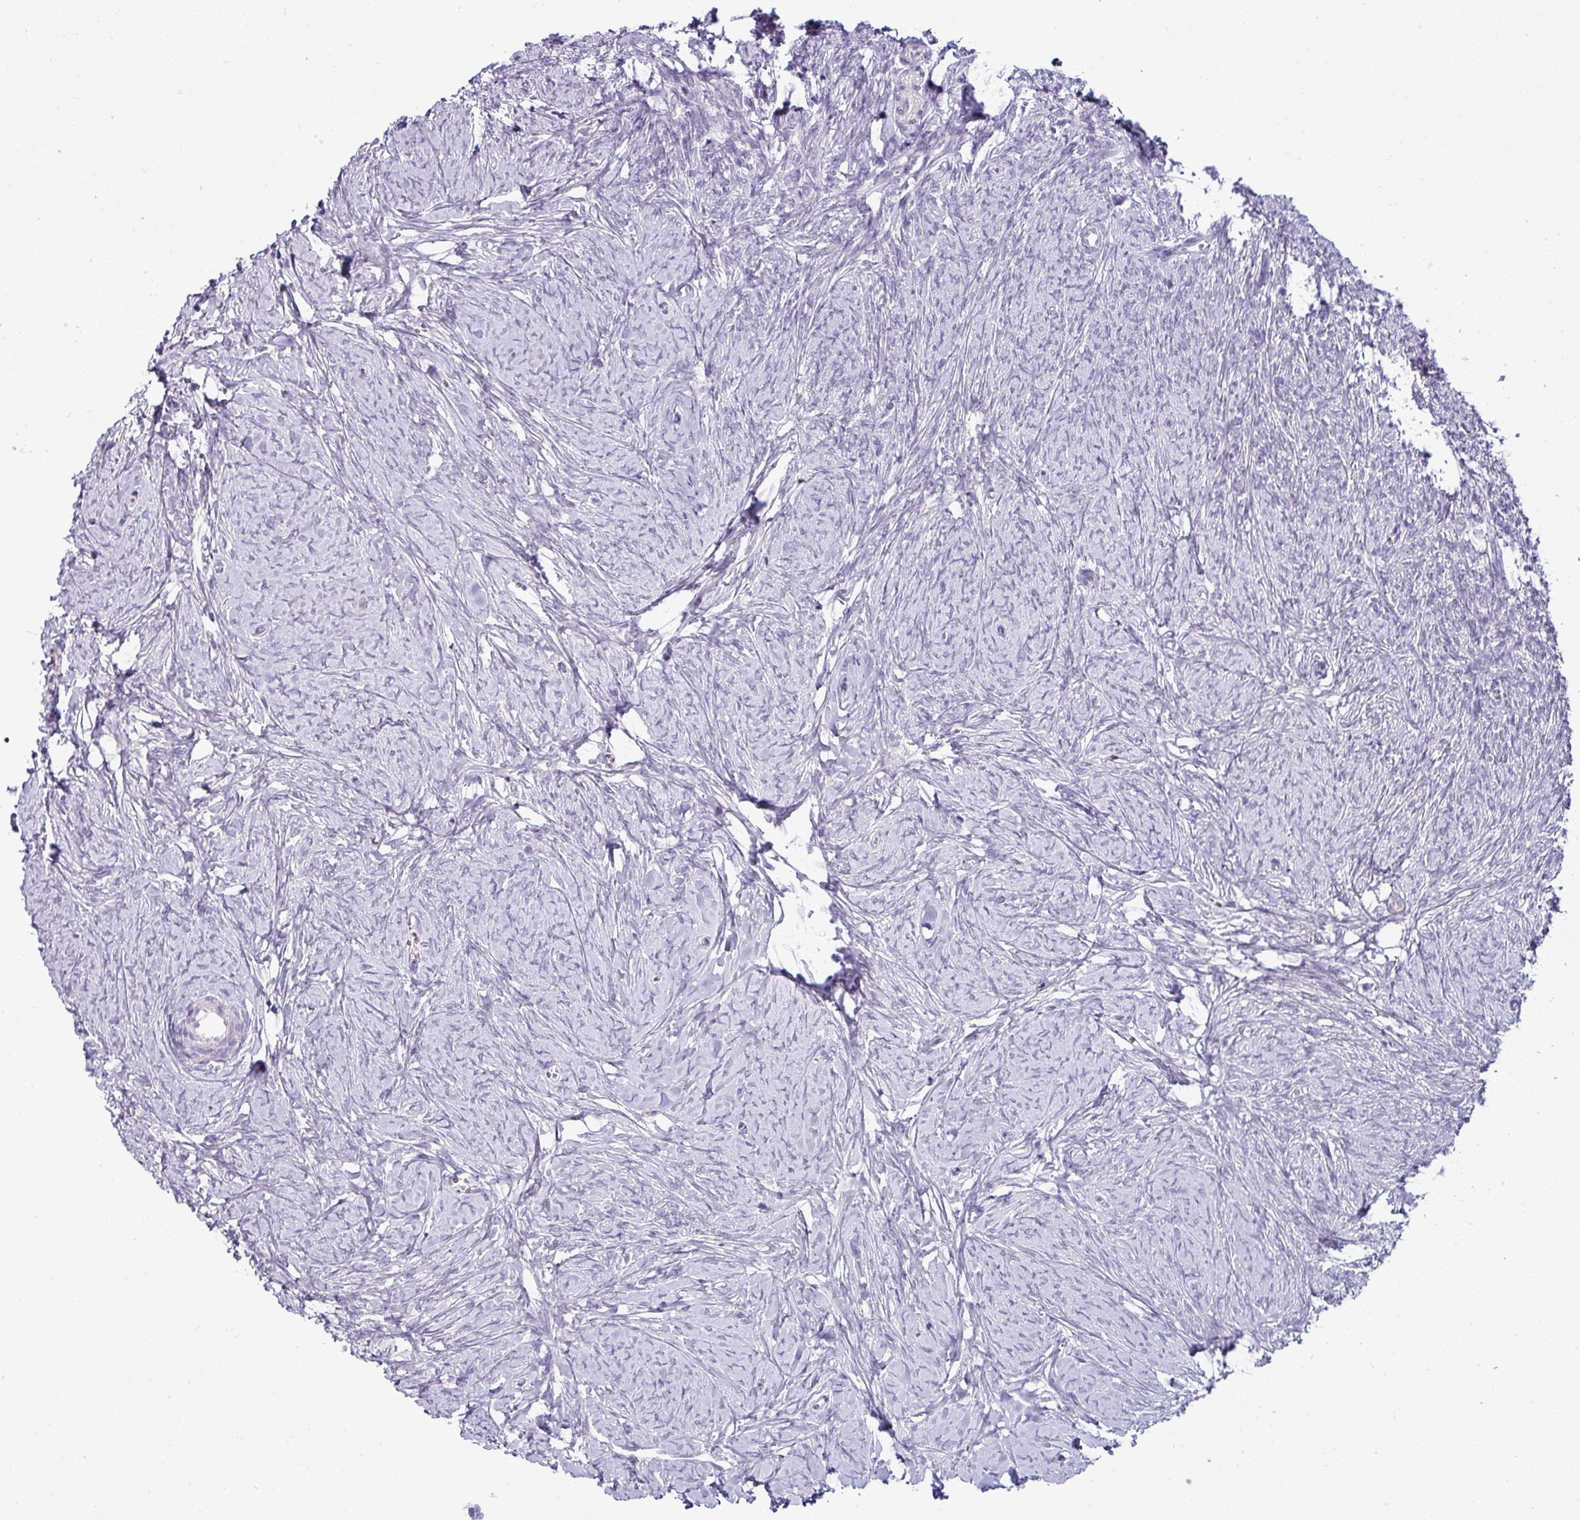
{"staining": {"intensity": "negative", "quantity": "none", "location": "none"}, "tissue": "ovary", "cell_type": "Ovarian stroma cells", "image_type": "normal", "snomed": [{"axis": "morphology", "description": "Normal tissue, NOS"}, {"axis": "topography", "description": "Ovary"}], "caption": "The immunohistochemistry (IHC) micrograph has no significant positivity in ovarian stroma cells of ovary.", "gene": "HBEGF", "patient": {"sex": "female", "age": 44}}